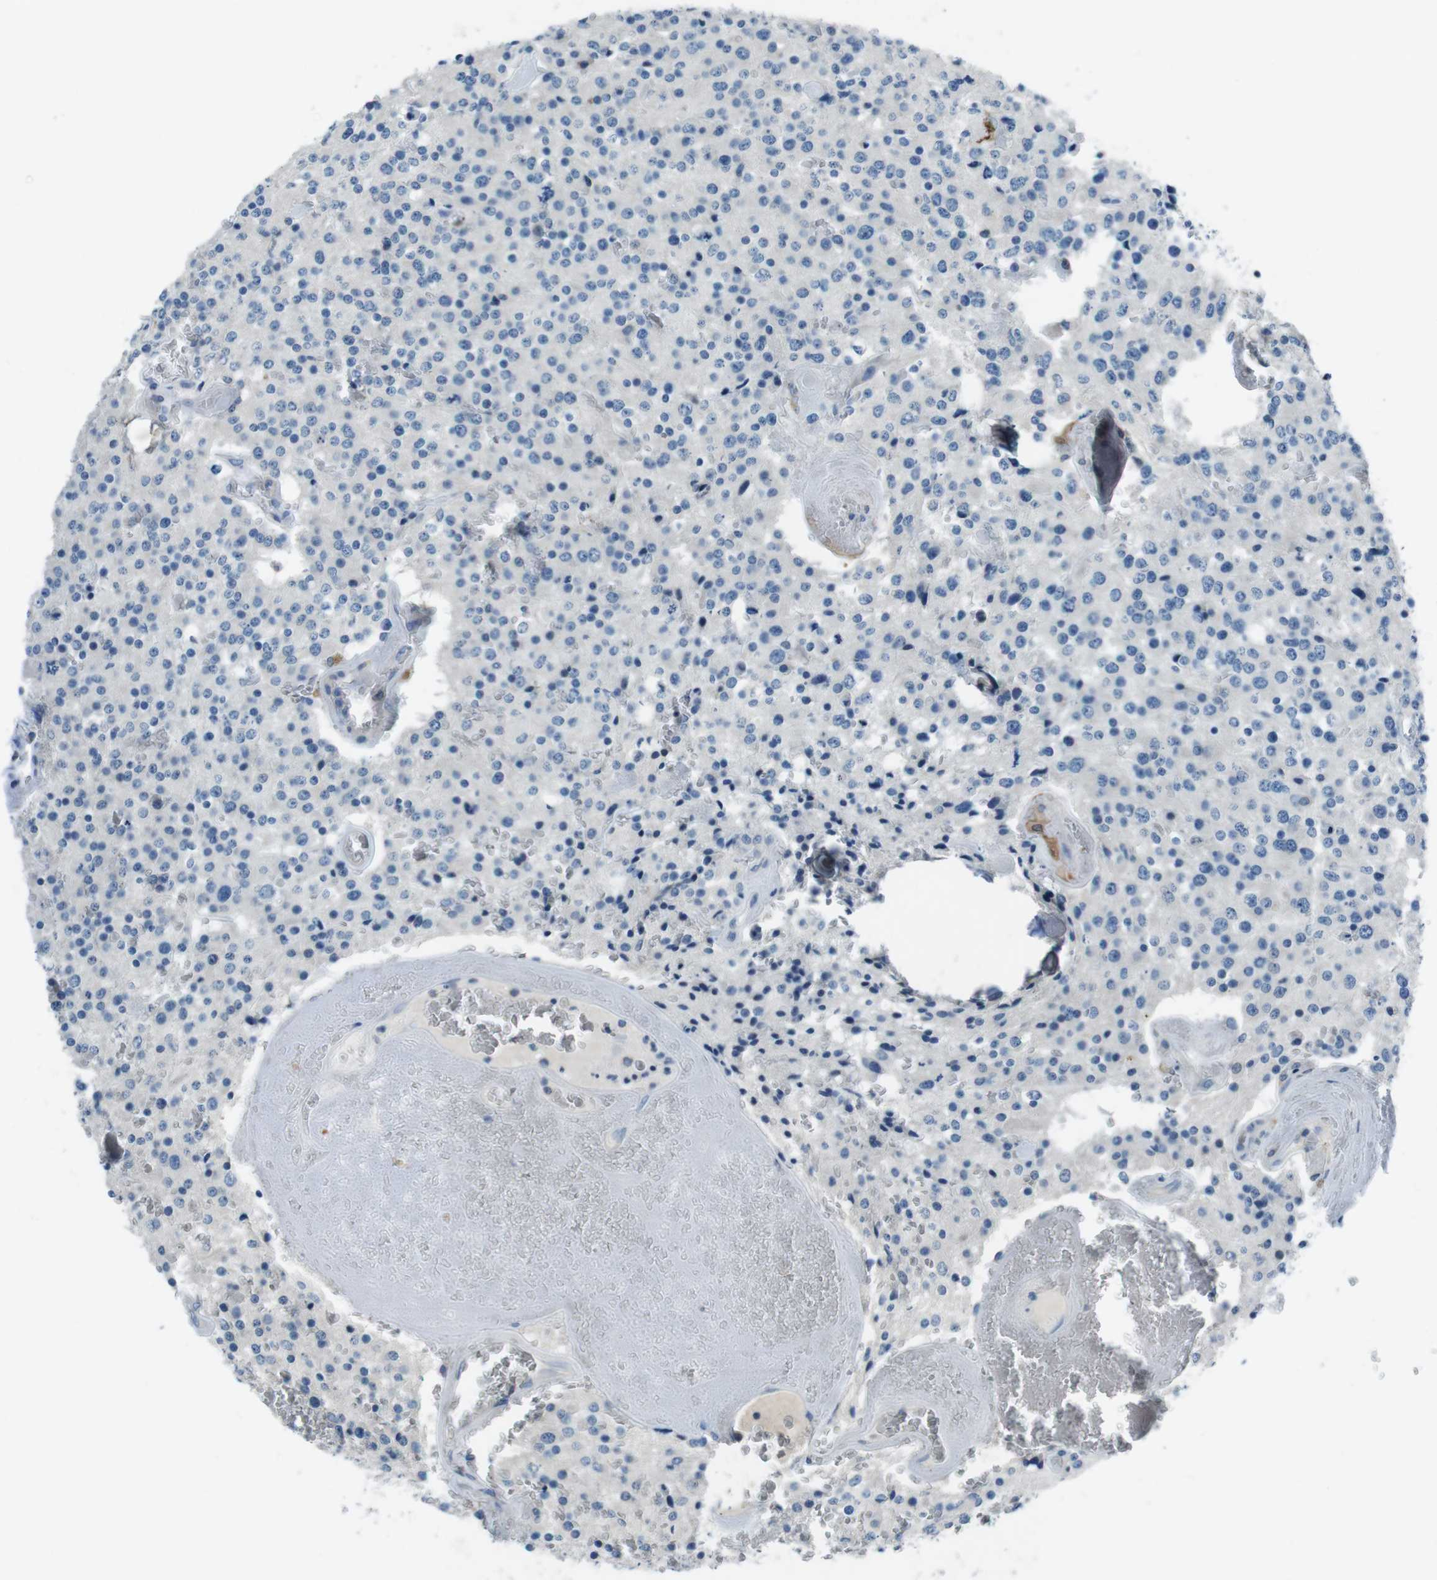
{"staining": {"intensity": "negative", "quantity": "none", "location": "none"}, "tissue": "glioma", "cell_type": "Tumor cells", "image_type": "cancer", "snomed": [{"axis": "morphology", "description": "Glioma, malignant, Low grade"}, {"axis": "topography", "description": "Brain"}], "caption": "A high-resolution image shows IHC staining of glioma, which displays no significant positivity in tumor cells.", "gene": "TULP3", "patient": {"sex": "male", "age": 58}}